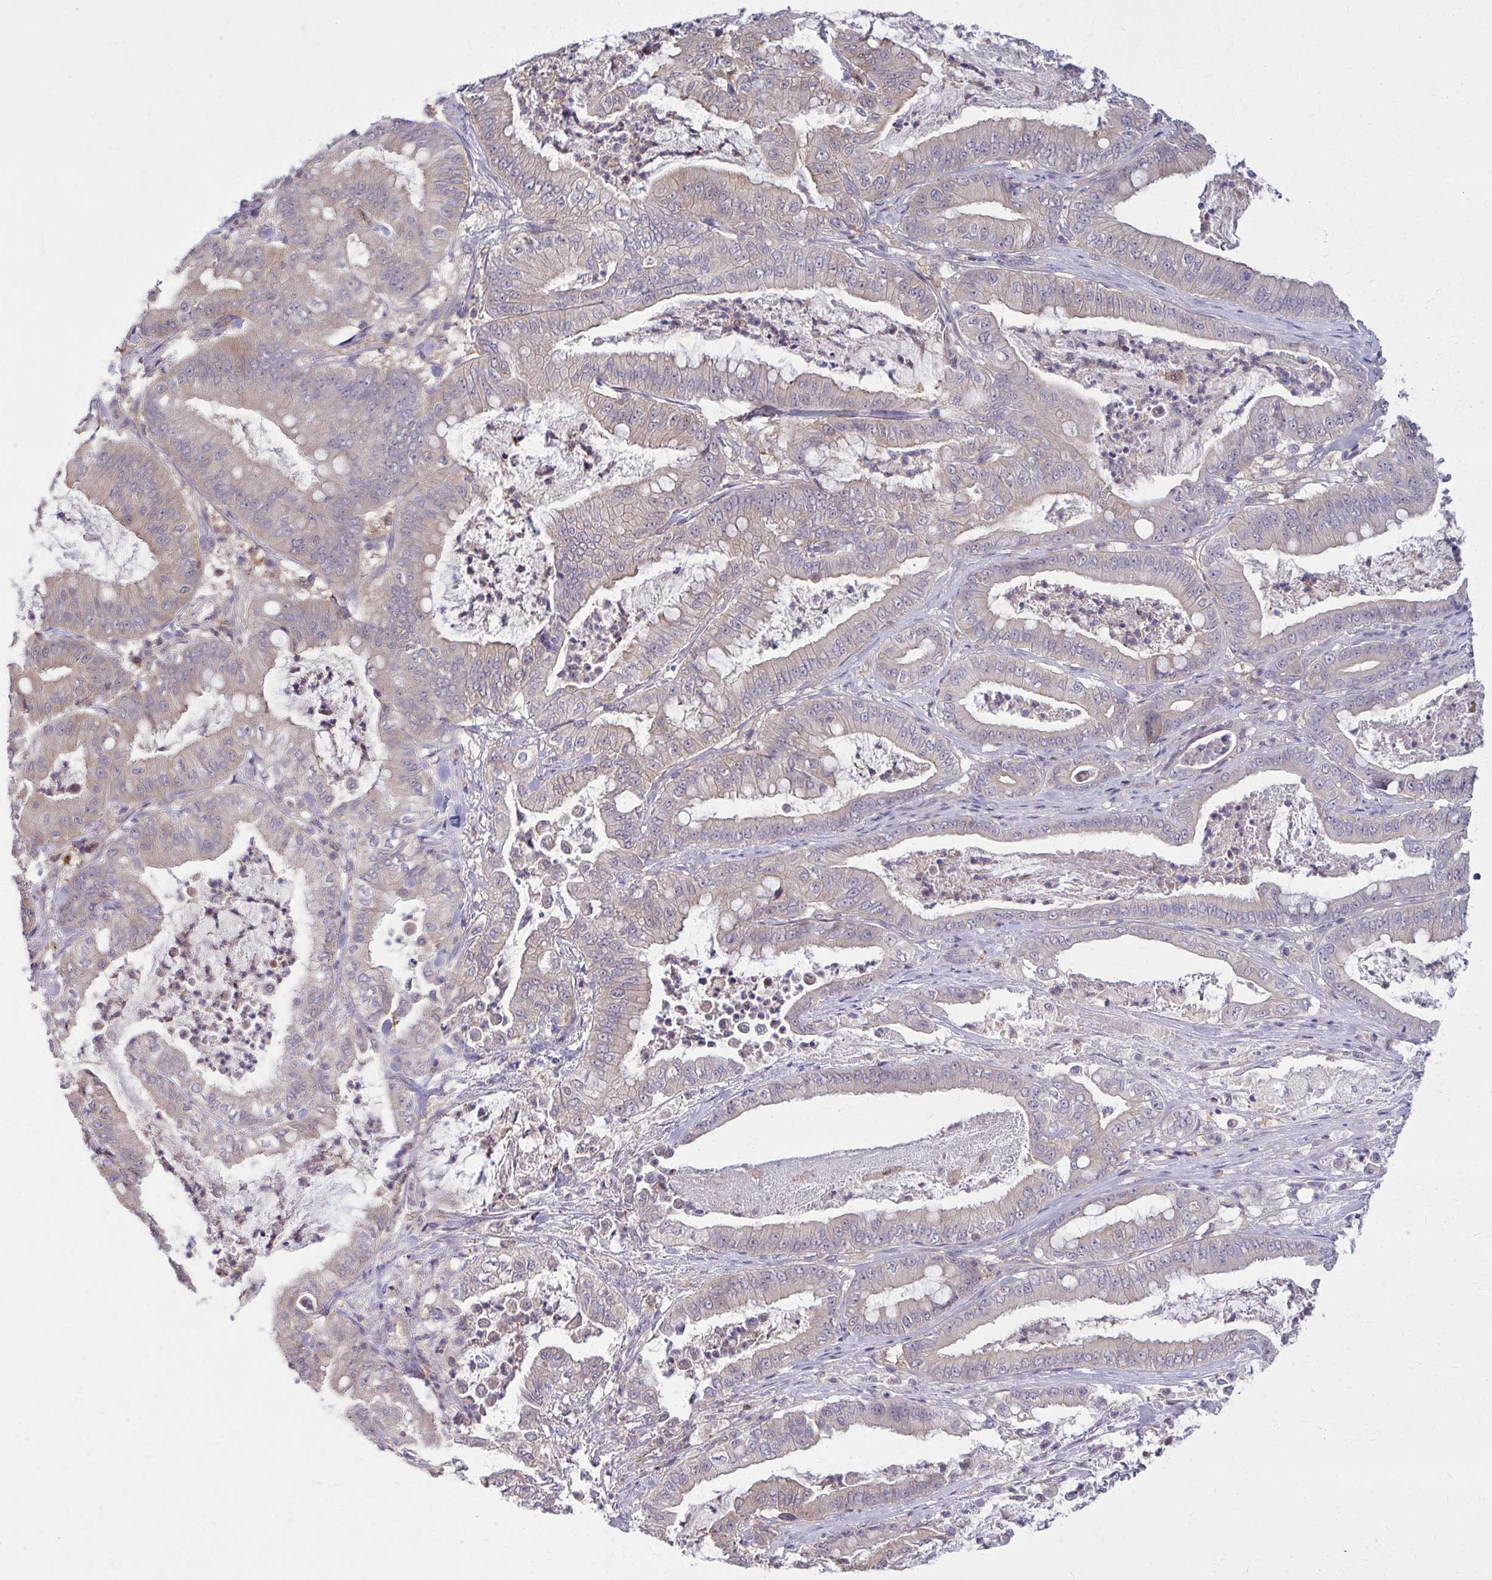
{"staining": {"intensity": "weak", "quantity": "25%-75%", "location": "cytoplasmic/membranous"}, "tissue": "pancreatic cancer", "cell_type": "Tumor cells", "image_type": "cancer", "snomed": [{"axis": "morphology", "description": "Adenocarcinoma, NOS"}, {"axis": "topography", "description": "Pancreas"}], "caption": "A histopathology image of pancreatic cancer stained for a protein demonstrates weak cytoplasmic/membranous brown staining in tumor cells.", "gene": "DBI", "patient": {"sex": "male", "age": 71}}